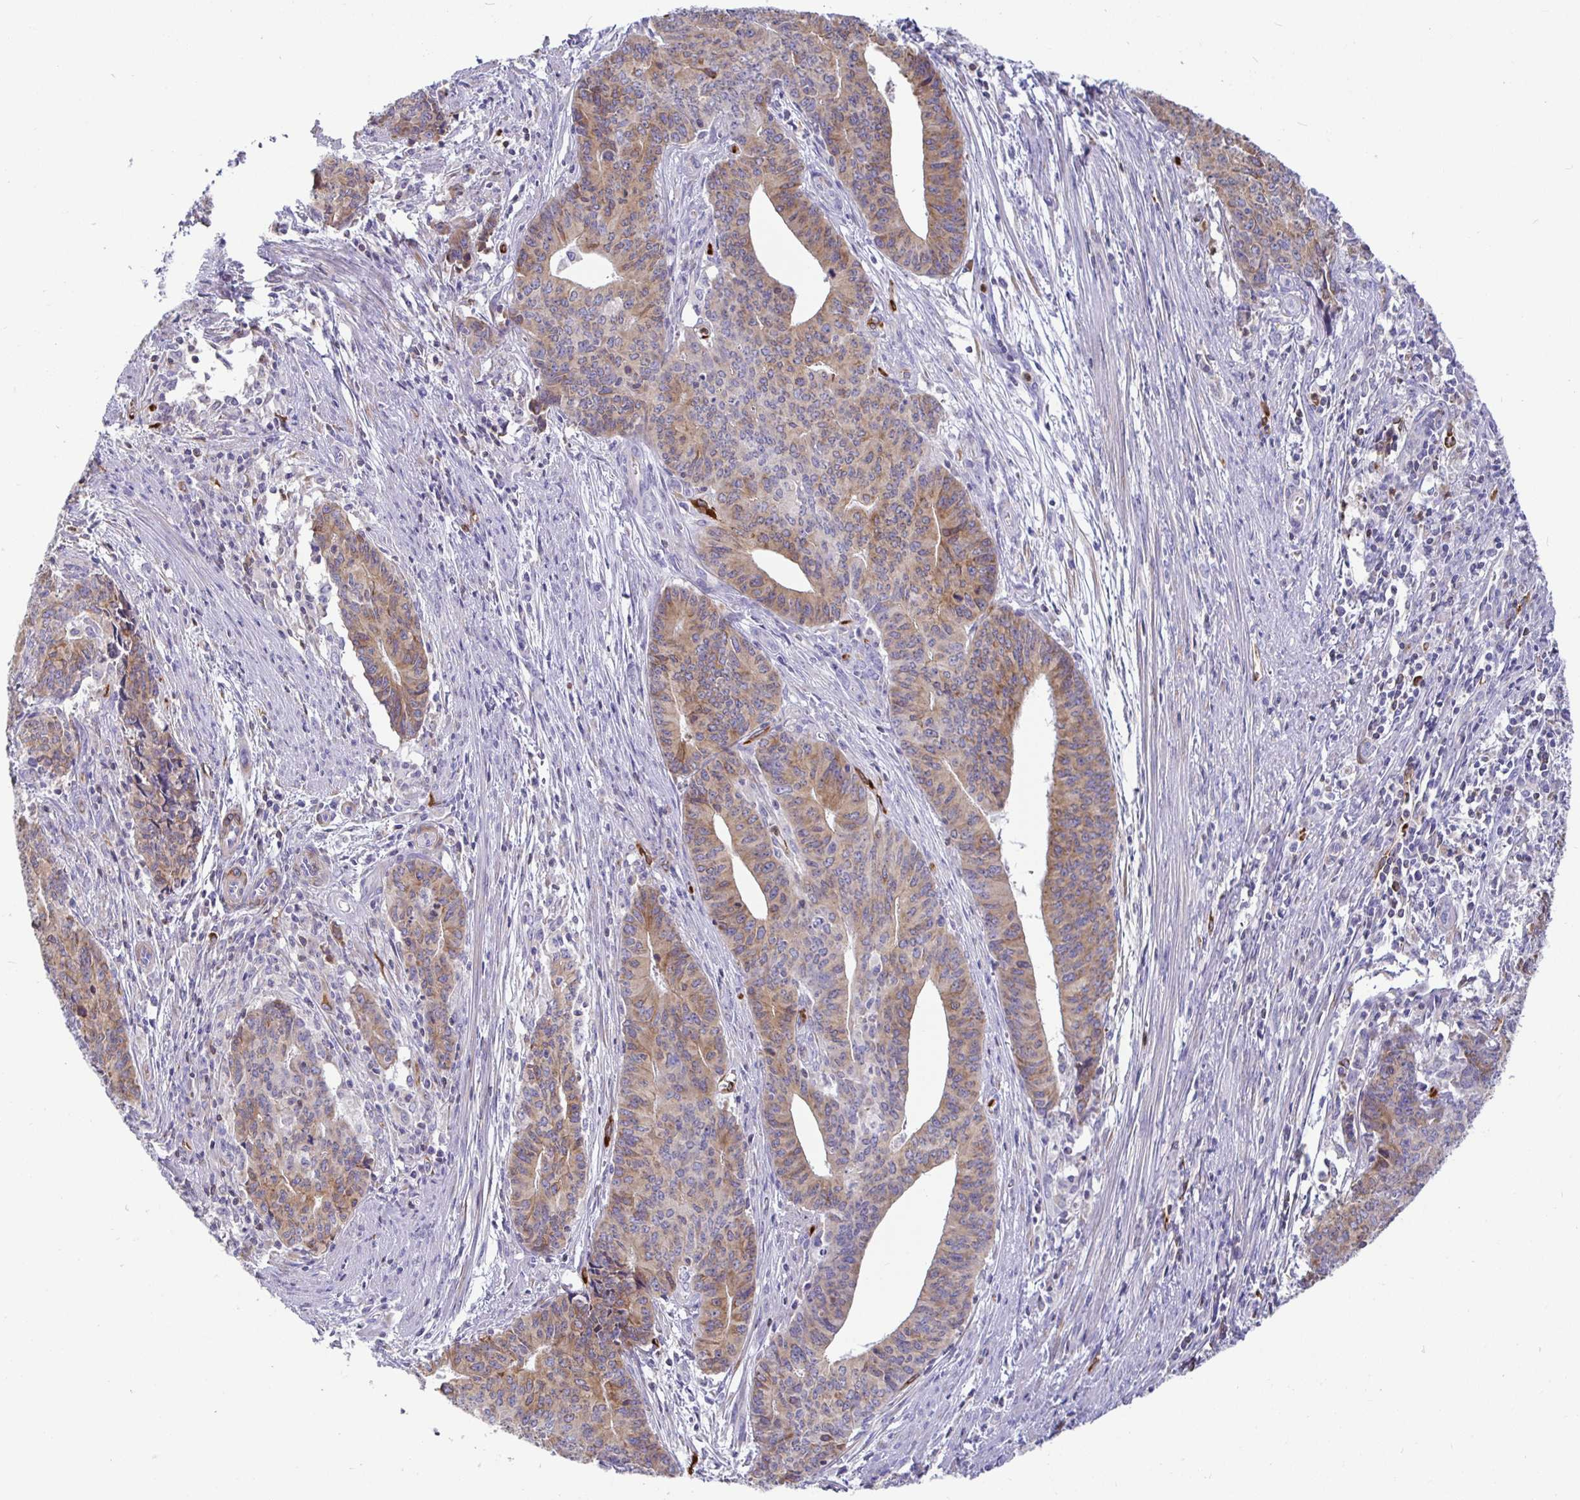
{"staining": {"intensity": "moderate", "quantity": ">75%", "location": "cytoplasmic/membranous"}, "tissue": "endometrial cancer", "cell_type": "Tumor cells", "image_type": "cancer", "snomed": [{"axis": "morphology", "description": "Adenocarcinoma, NOS"}, {"axis": "topography", "description": "Endometrium"}], "caption": "Tumor cells show moderate cytoplasmic/membranous positivity in about >75% of cells in endometrial cancer (adenocarcinoma). (Brightfield microscopy of DAB IHC at high magnification).", "gene": "TP53I11", "patient": {"sex": "female", "age": 59}}